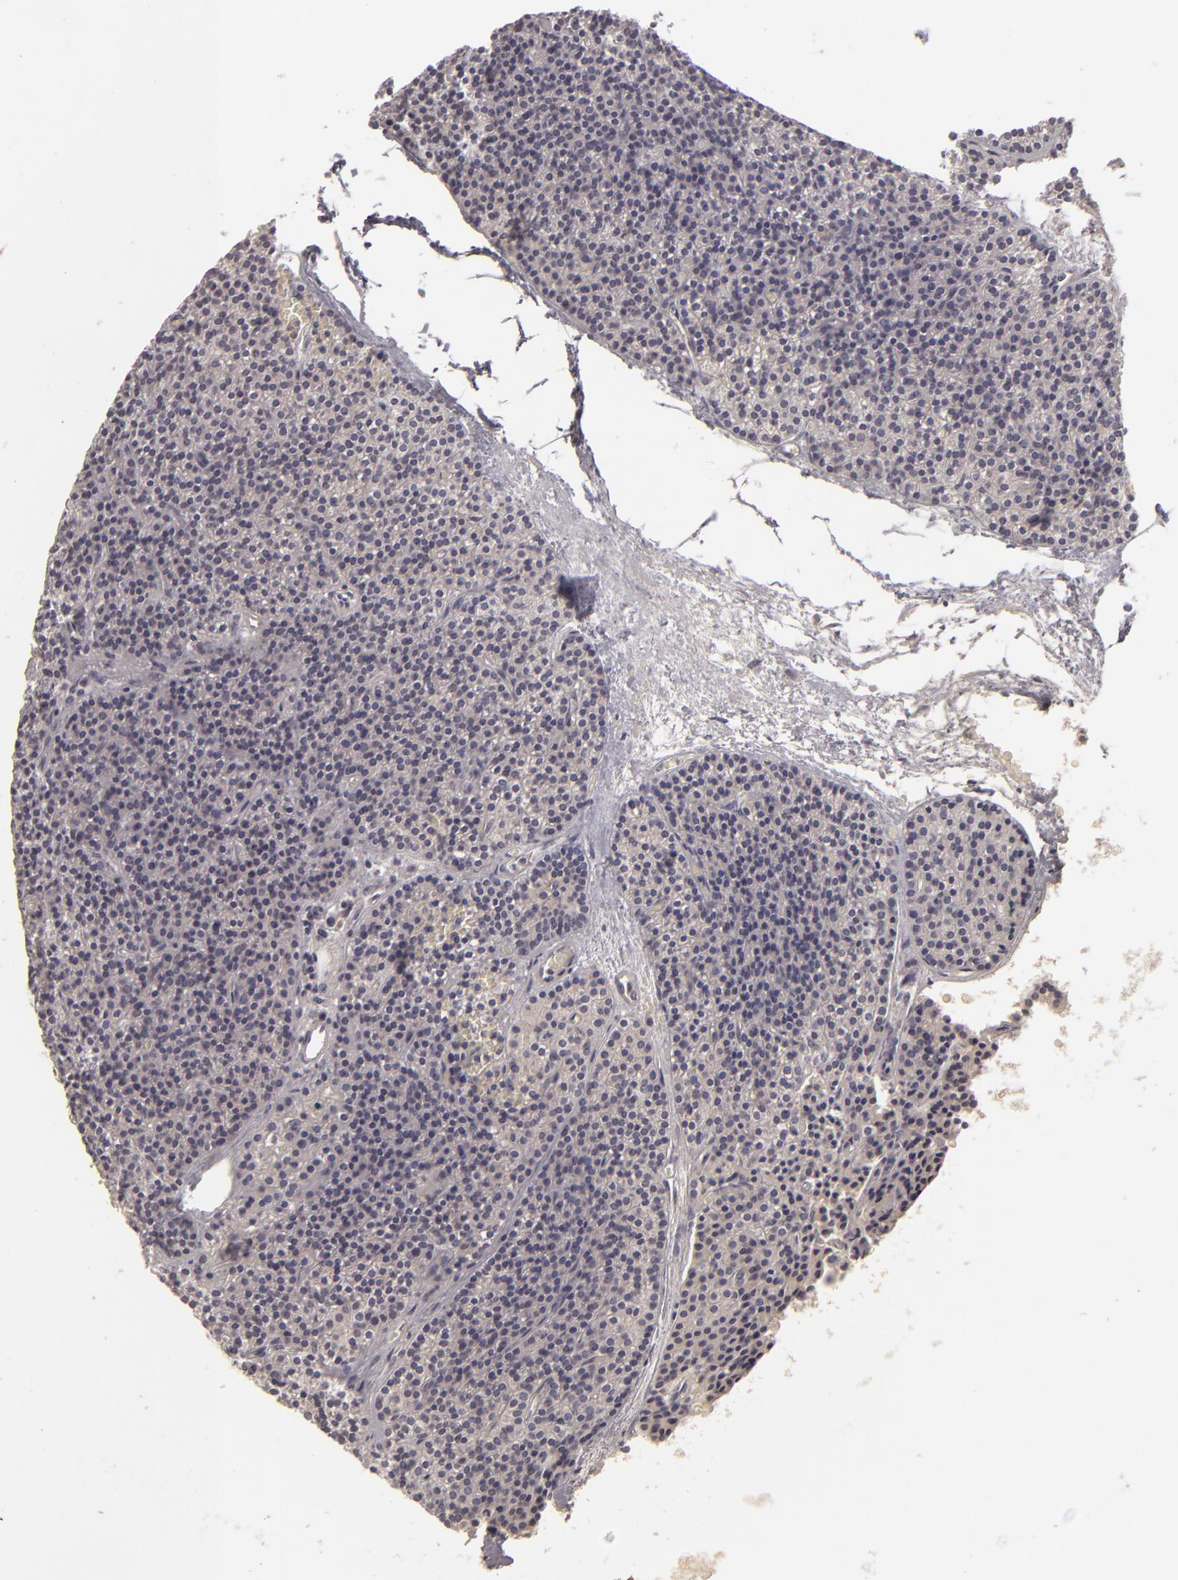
{"staining": {"intensity": "weak", "quantity": ">75%", "location": "cytoplasmic/membranous"}, "tissue": "parathyroid gland", "cell_type": "Glandular cells", "image_type": "normal", "snomed": [{"axis": "morphology", "description": "Normal tissue, NOS"}, {"axis": "topography", "description": "Parathyroid gland"}], "caption": "Immunohistochemistry image of unremarkable parathyroid gland: human parathyroid gland stained using immunohistochemistry reveals low levels of weak protein expression localized specifically in the cytoplasmic/membranous of glandular cells, appearing as a cytoplasmic/membranous brown color.", "gene": "DLG3", "patient": {"sex": "male", "age": 57}}